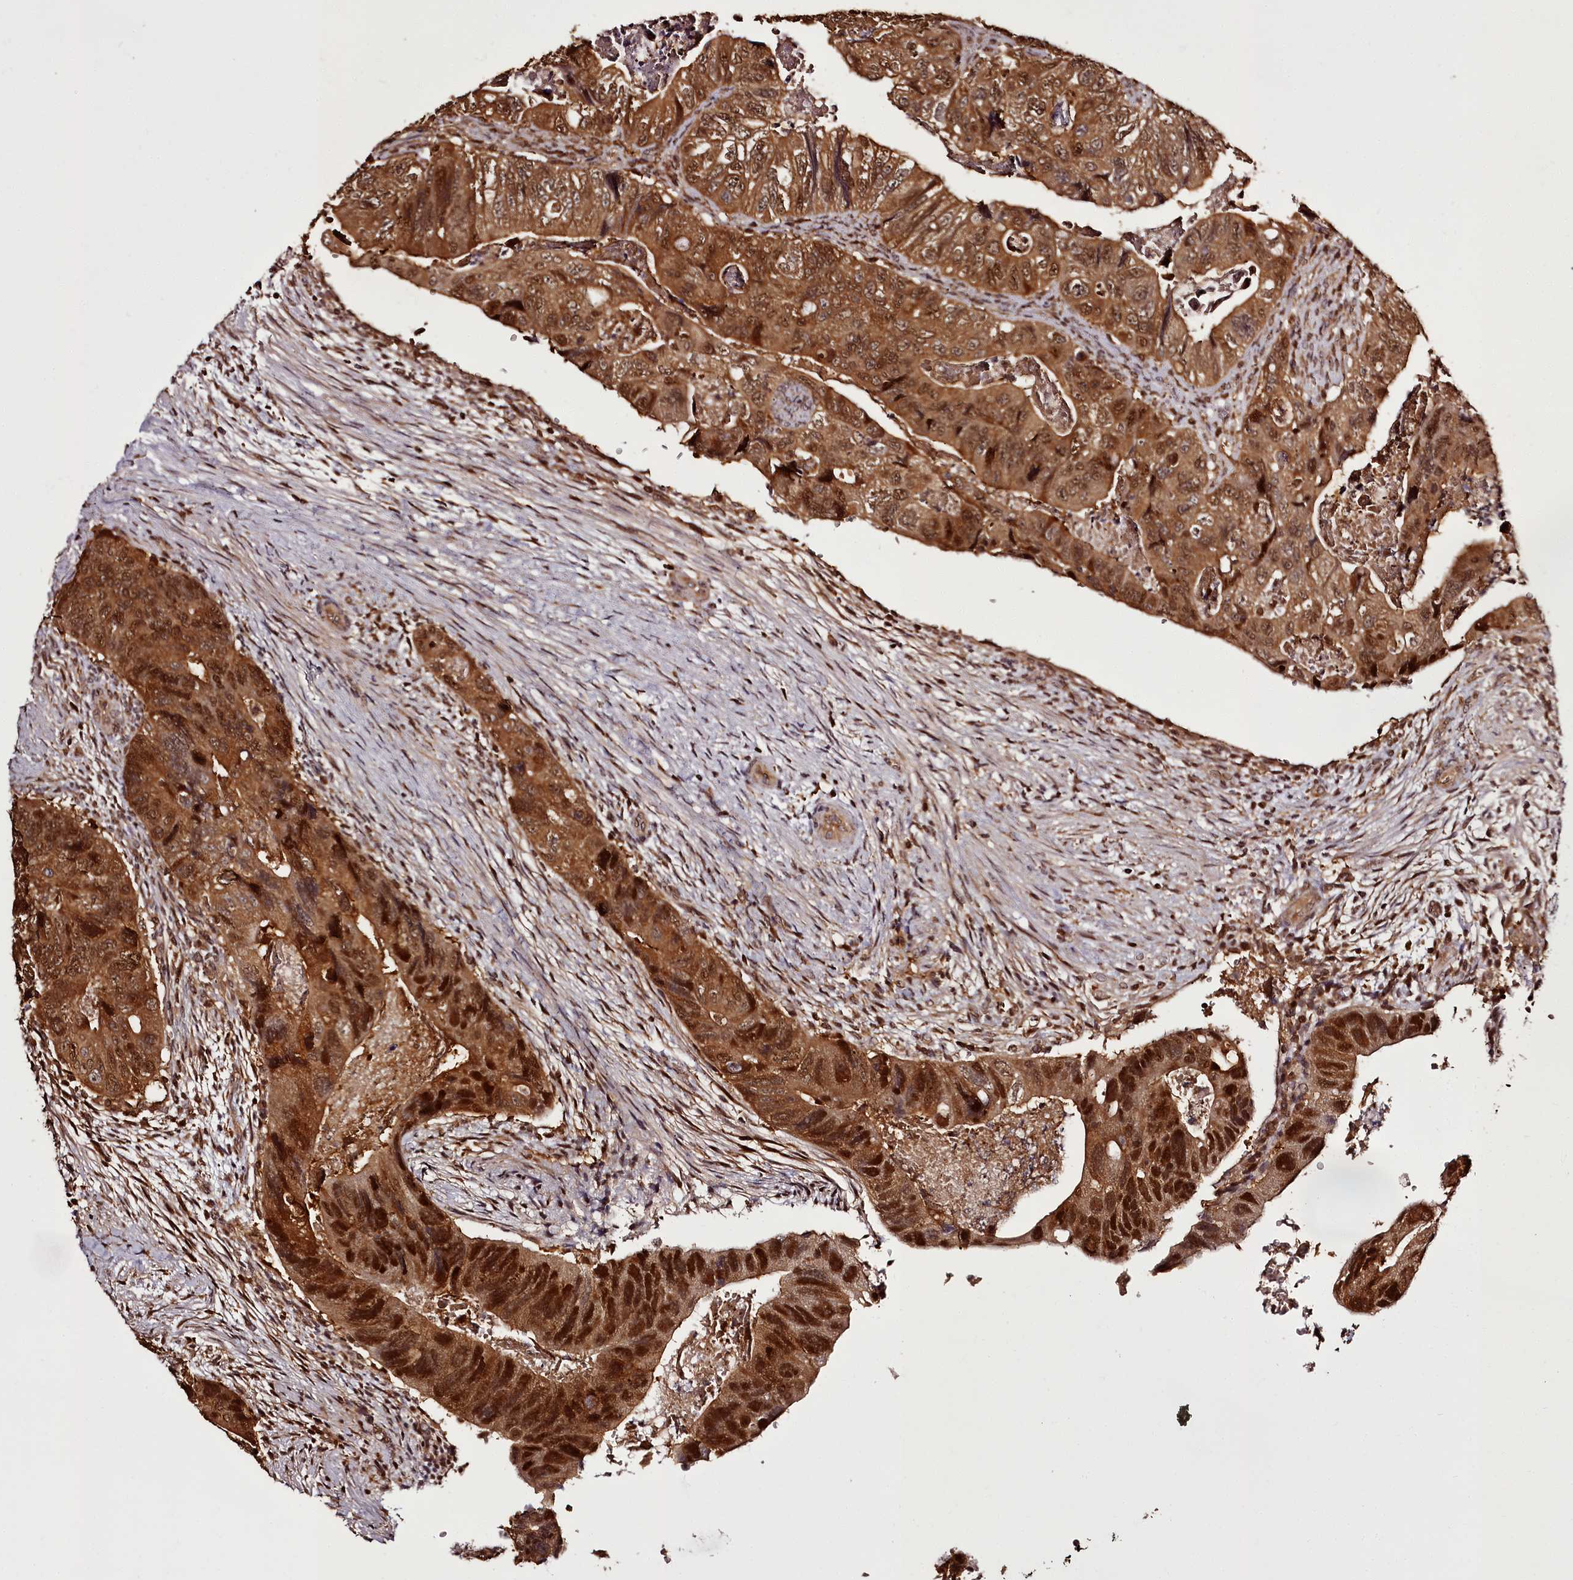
{"staining": {"intensity": "strong", "quantity": ">75%", "location": "cytoplasmic/membranous,nuclear"}, "tissue": "colorectal cancer", "cell_type": "Tumor cells", "image_type": "cancer", "snomed": [{"axis": "morphology", "description": "Adenocarcinoma, NOS"}, {"axis": "topography", "description": "Rectum"}], "caption": "Immunohistochemical staining of human colorectal cancer (adenocarcinoma) displays strong cytoplasmic/membranous and nuclear protein positivity in approximately >75% of tumor cells. Immunohistochemistry (ihc) stains the protein of interest in brown and the nuclei are stained blue.", "gene": "NPRL2", "patient": {"sex": "male", "age": 63}}